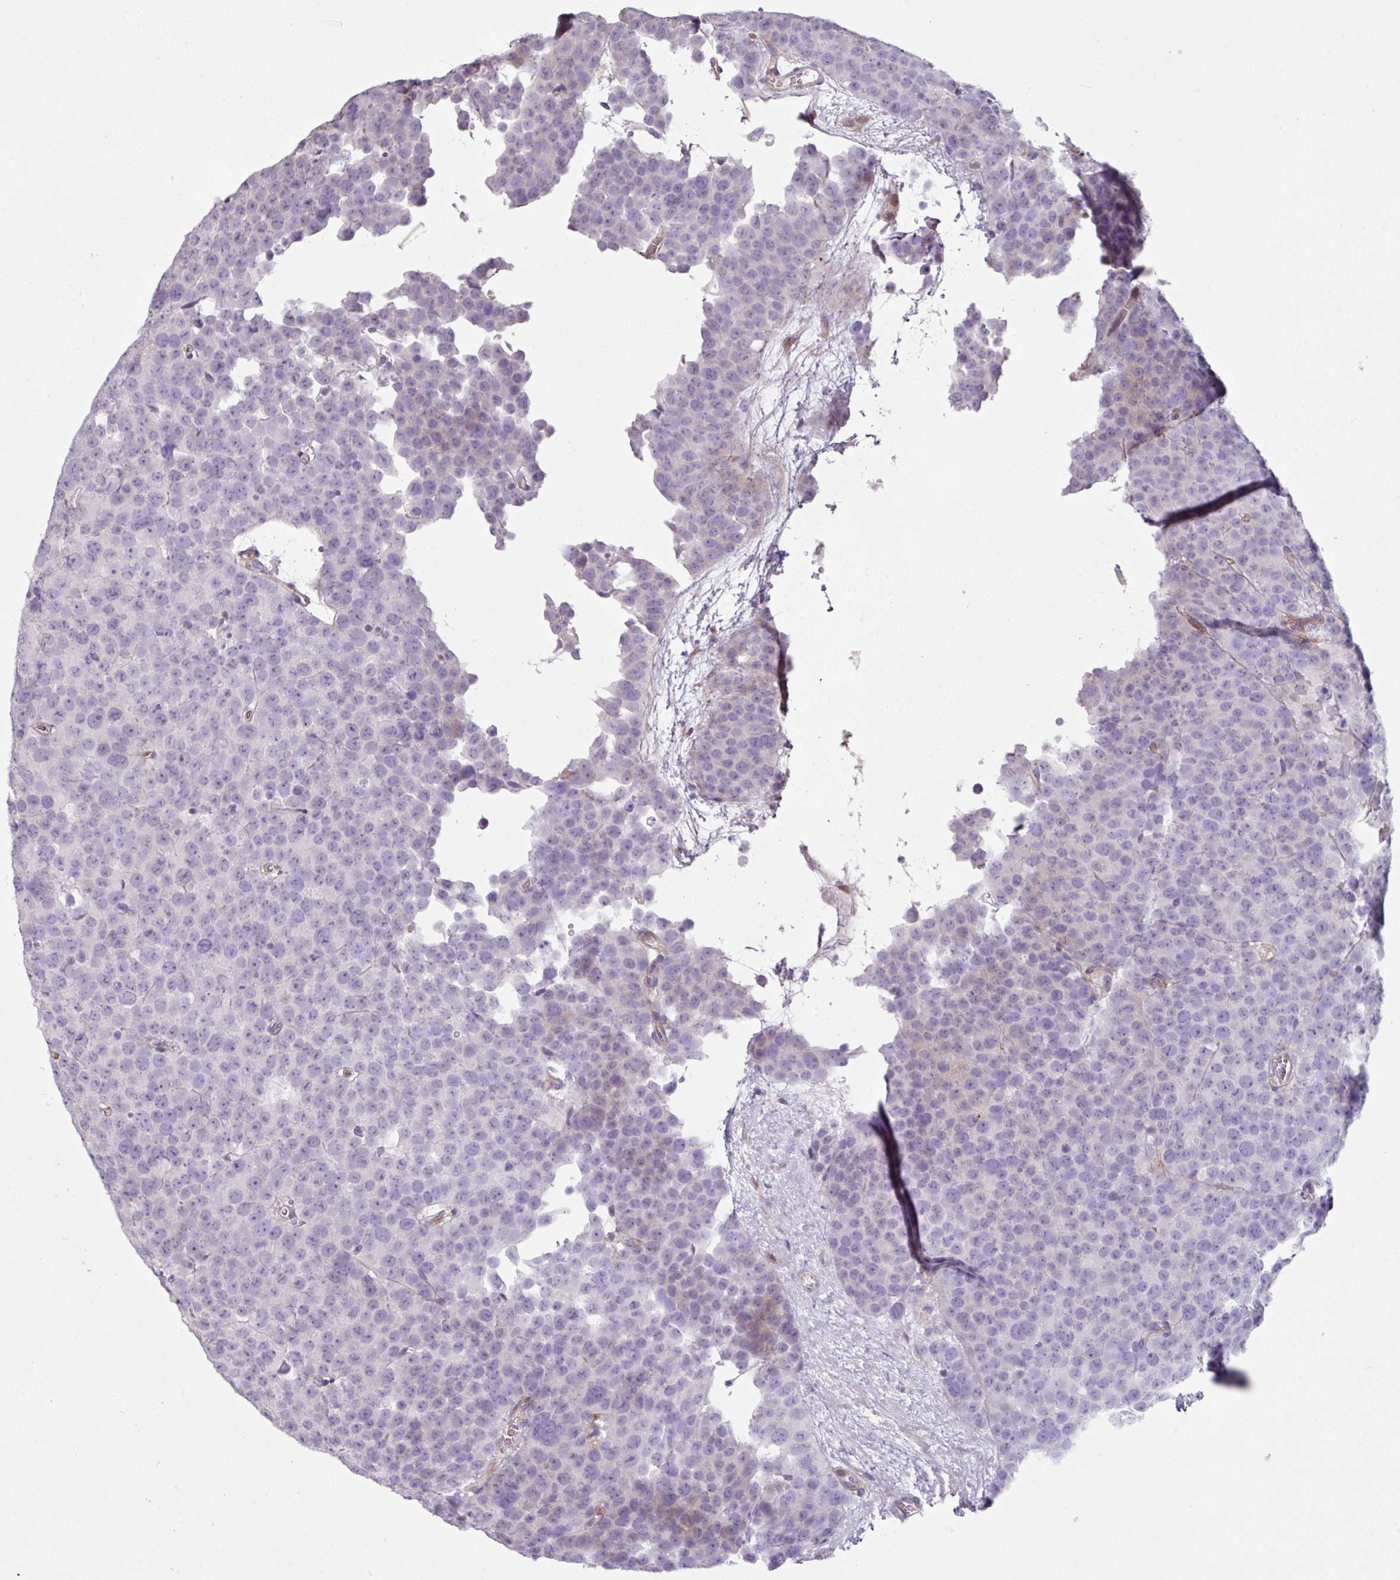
{"staining": {"intensity": "negative", "quantity": "none", "location": "none"}, "tissue": "testis cancer", "cell_type": "Tumor cells", "image_type": "cancer", "snomed": [{"axis": "morphology", "description": "Seminoma, NOS"}, {"axis": "topography", "description": "Testis"}], "caption": "Seminoma (testis) was stained to show a protein in brown. There is no significant expression in tumor cells.", "gene": "ANO9", "patient": {"sex": "male", "age": 71}}